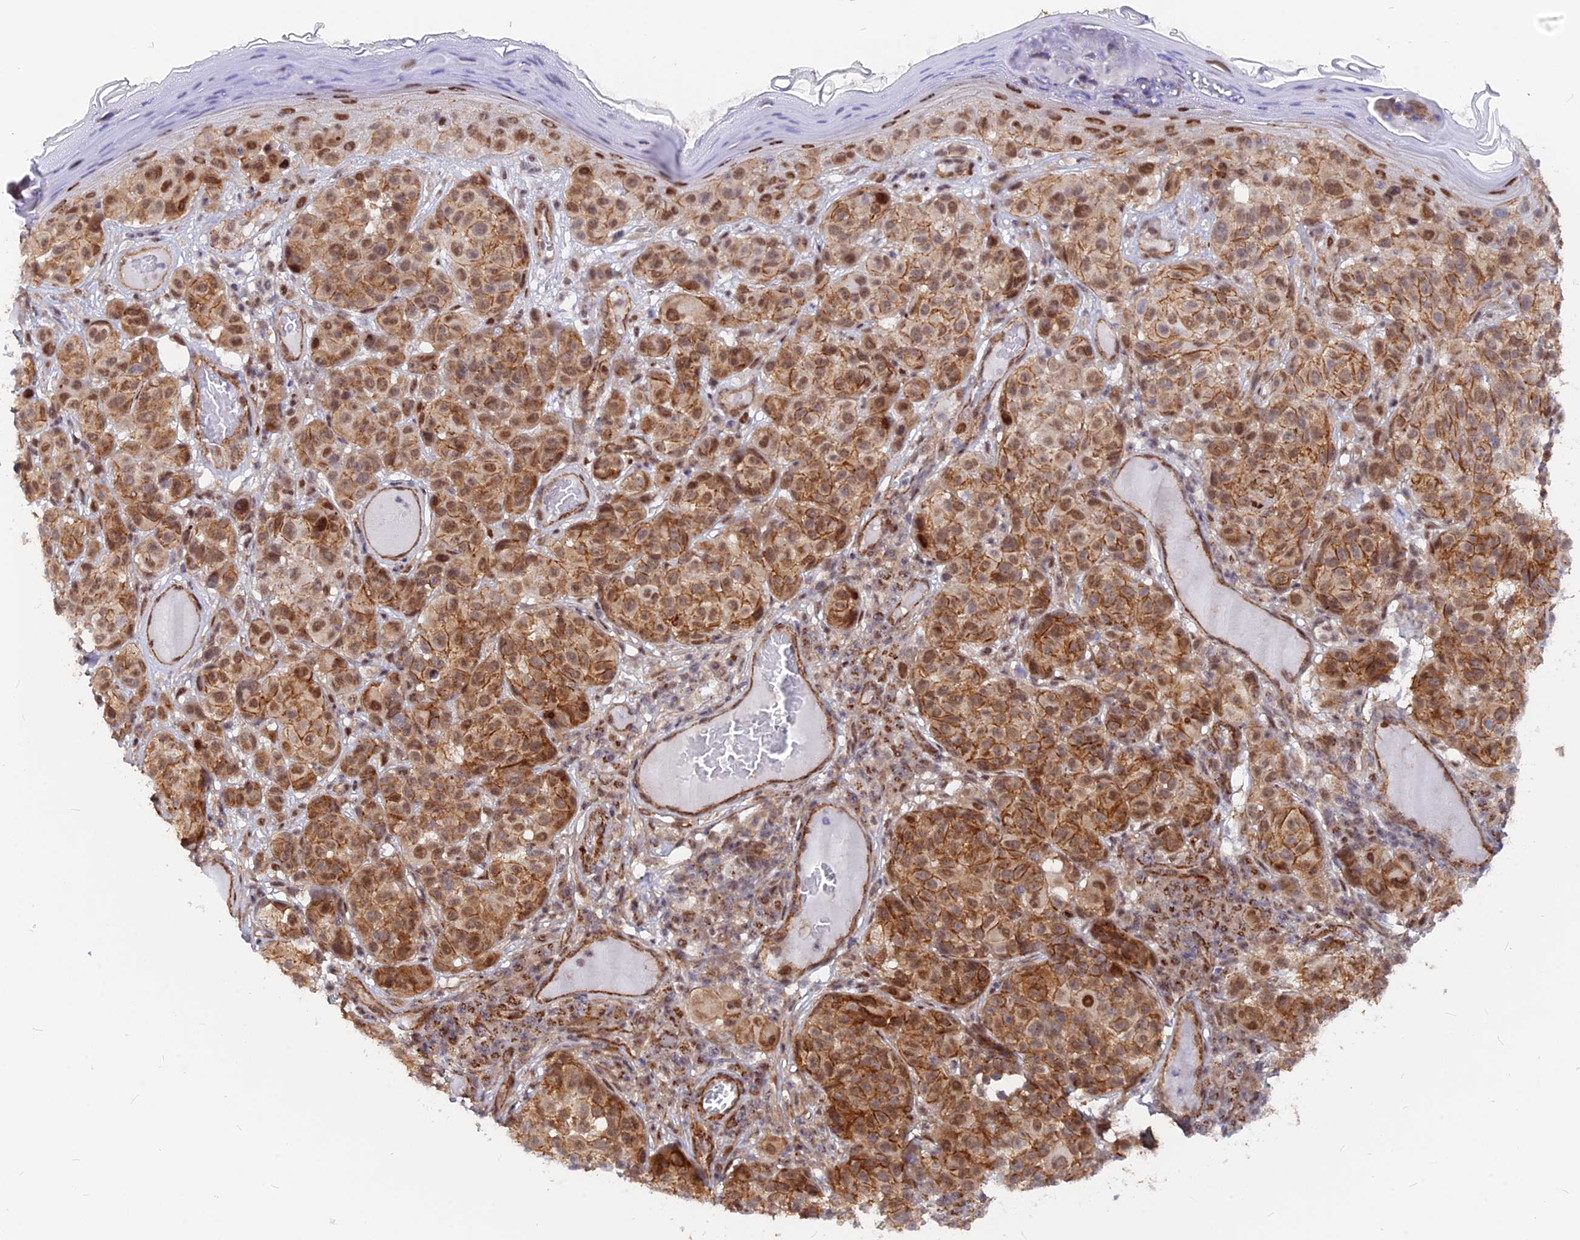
{"staining": {"intensity": "moderate", "quantity": ">75%", "location": "cytoplasmic/membranous,nuclear"}, "tissue": "melanoma", "cell_type": "Tumor cells", "image_type": "cancer", "snomed": [{"axis": "morphology", "description": "Malignant melanoma, NOS"}, {"axis": "topography", "description": "Skin"}], "caption": "Immunohistochemical staining of human melanoma reveals moderate cytoplasmic/membranous and nuclear protein staining in approximately >75% of tumor cells.", "gene": "VSTM2L", "patient": {"sex": "male", "age": 38}}